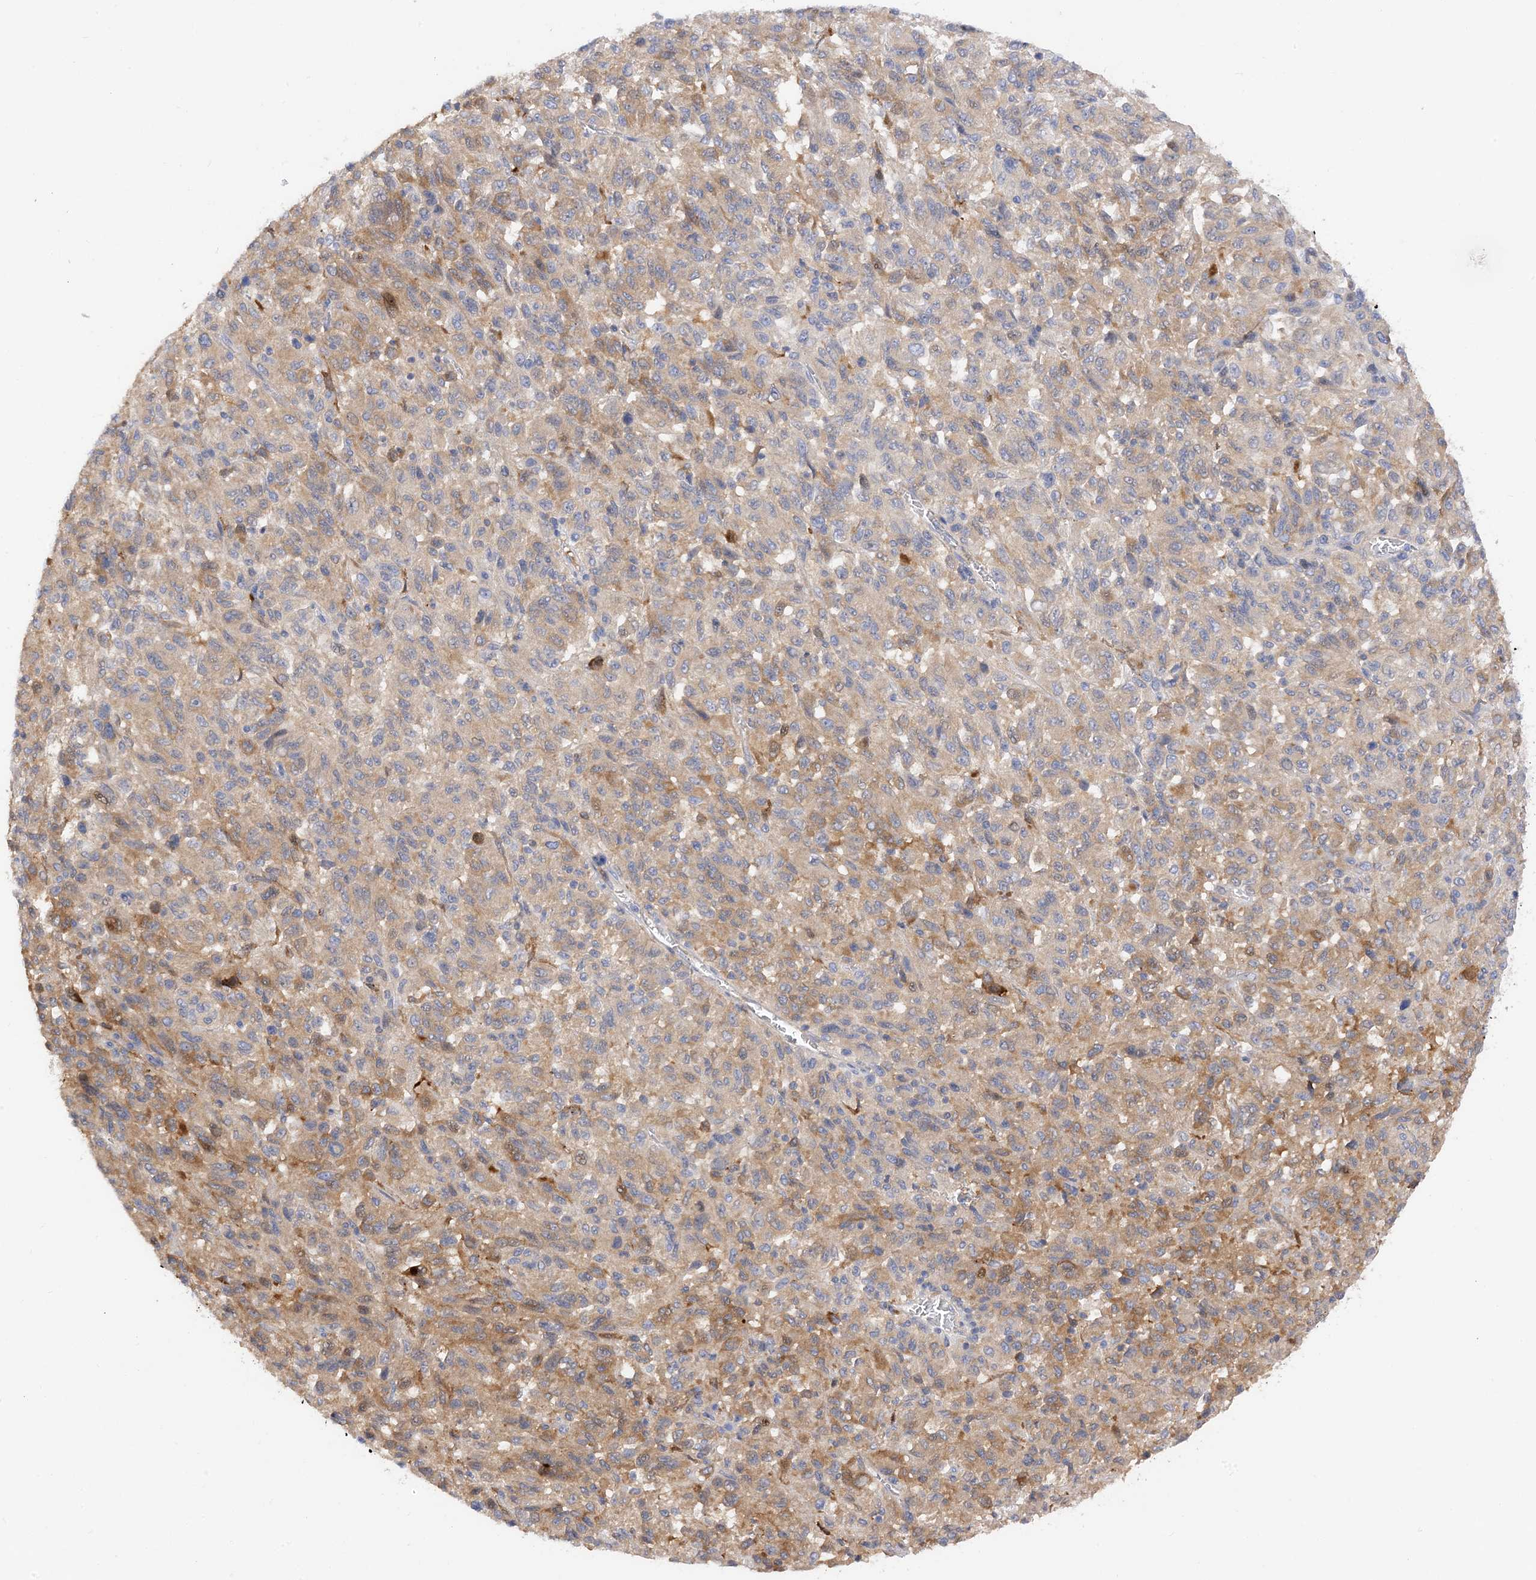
{"staining": {"intensity": "moderate", "quantity": "25%-75%", "location": "cytoplasmic/membranous"}, "tissue": "melanoma", "cell_type": "Tumor cells", "image_type": "cancer", "snomed": [{"axis": "morphology", "description": "Malignant melanoma, Metastatic site"}, {"axis": "topography", "description": "Lung"}], "caption": "This is a photomicrograph of immunohistochemistry (IHC) staining of malignant melanoma (metastatic site), which shows moderate positivity in the cytoplasmic/membranous of tumor cells.", "gene": "ARV1", "patient": {"sex": "male", "age": 64}}